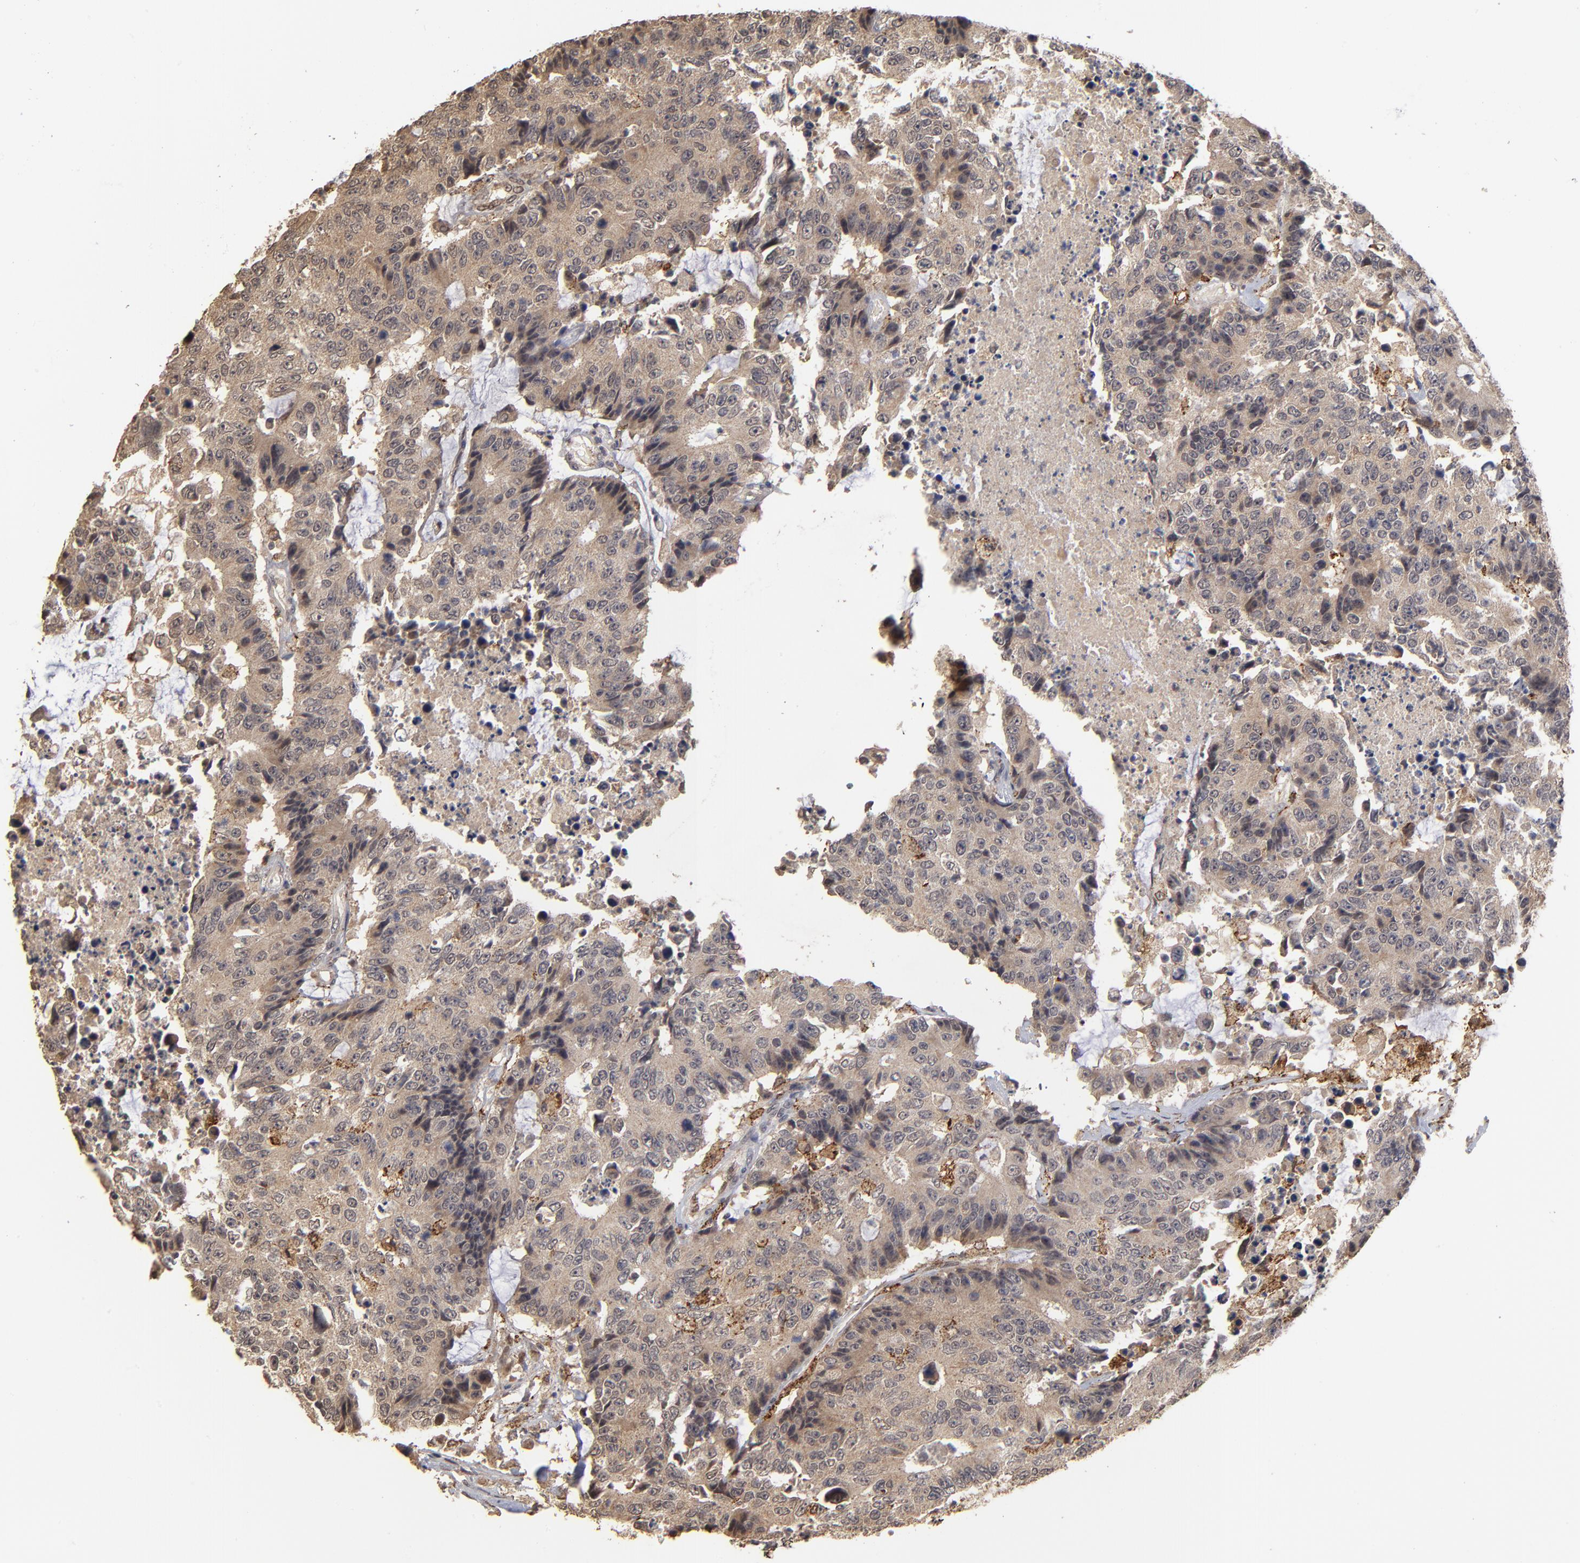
{"staining": {"intensity": "moderate", "quantity": "25%-75%", "location": "cytoplasmic/membranous"}, "tissue": "colorectal cancer", "cell_type": "Tumor cells", "image_type": "cancer", "snomed": [{"axis": "morphology", "description": "Adenocarcinoma, NOS"}, {"axis": "topography", "description": "Colon"}], "caption": "A medium amount of moderate cytoplasmic/membranous expression is seen in about 25%-75% of tumor cells in colorectal adenocarcinoma tissue.", "gene": "ASB8", "patient": {"sex": "female", "age": 86}}